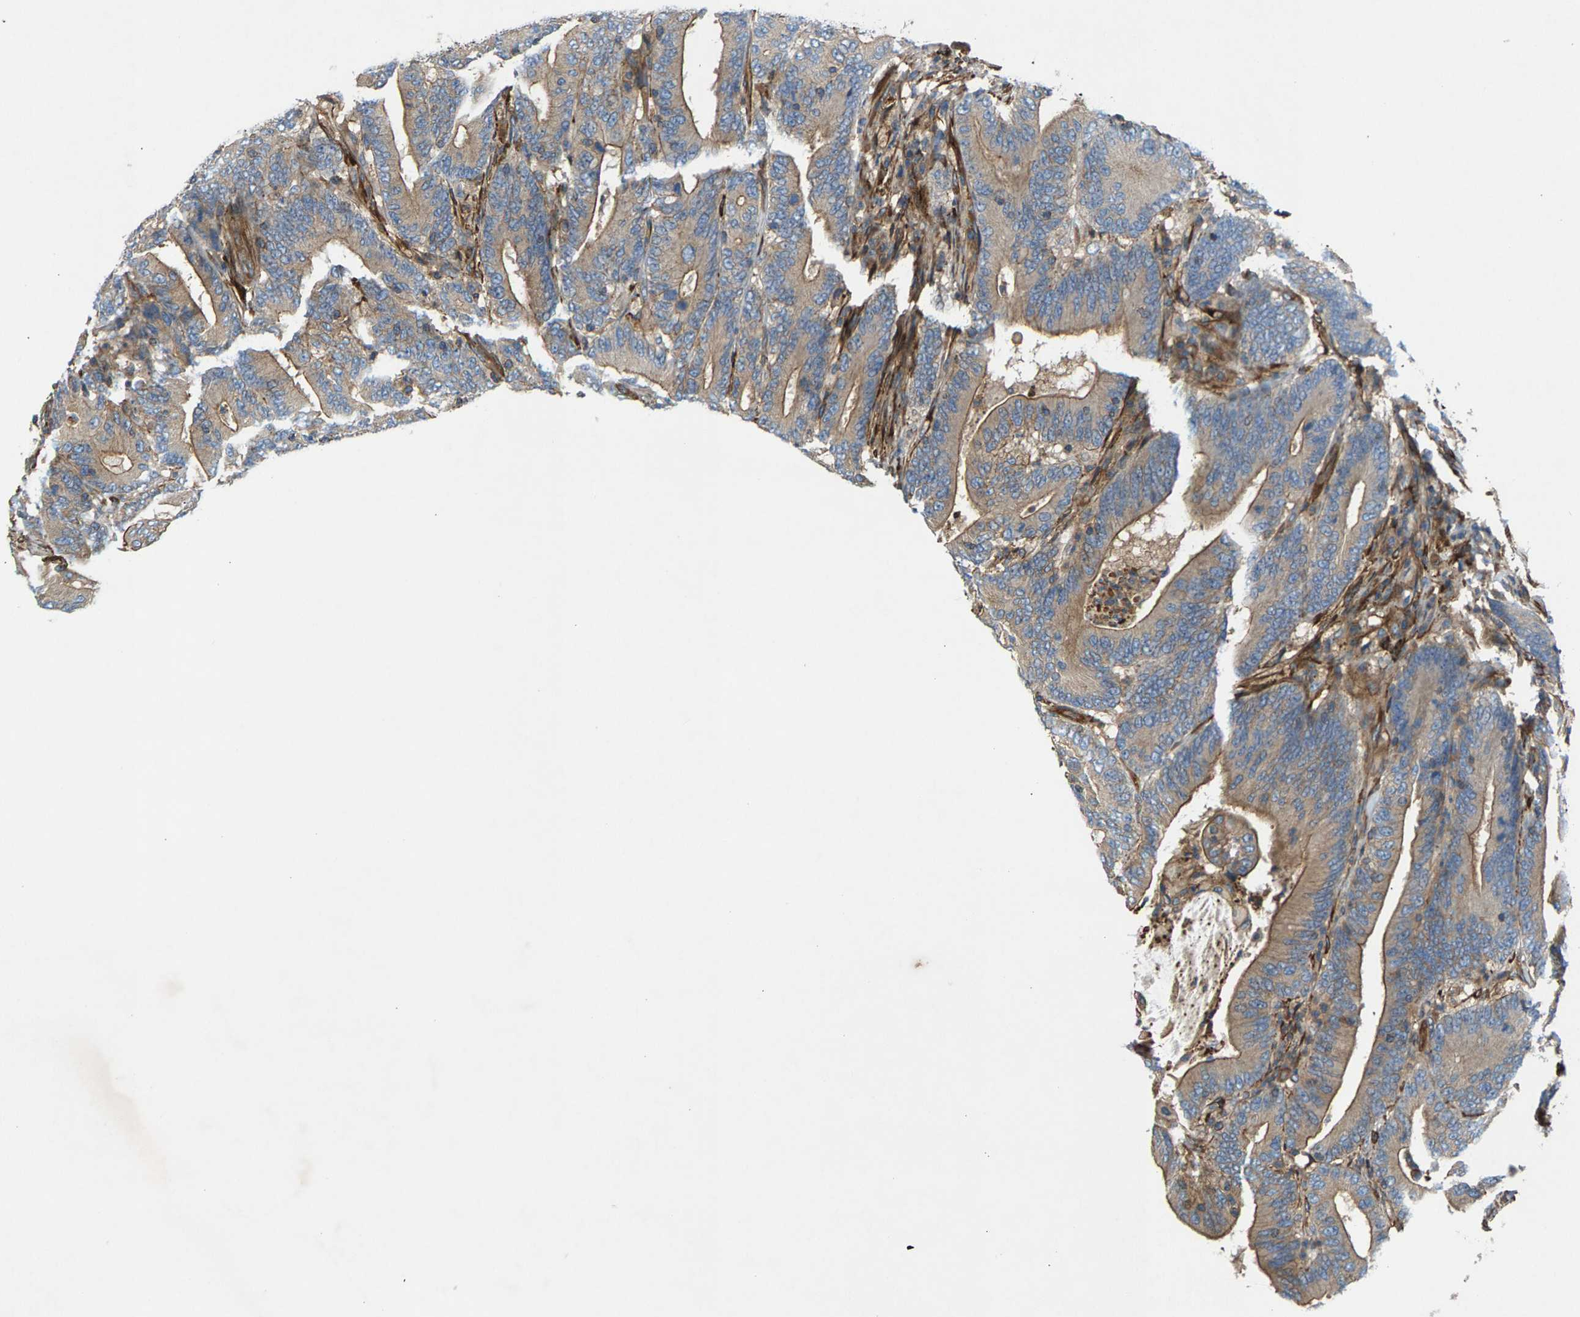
{"staining": {"intensity": "weak", "quantity": "25%-75%", "location": "cytoplasmic/membranous"}, "tissue": "colorectal cancer", "cell_type": "Tumor cells", "image_type": "cancer", "snomed": [{"axis": "morphology", "description": "Adenocarcinoma, NOS"}, {"axis": "topography", "description": "Colon"}], "caption": "Protein expression analysis of human colorectal cancer (adenocarcinoma) reveals weak cytoplasmic/membranous positivity in about 25%-75% of tumor cells.", "gene": "PDCL", "patient": {"sex": "female", "age": 66}}